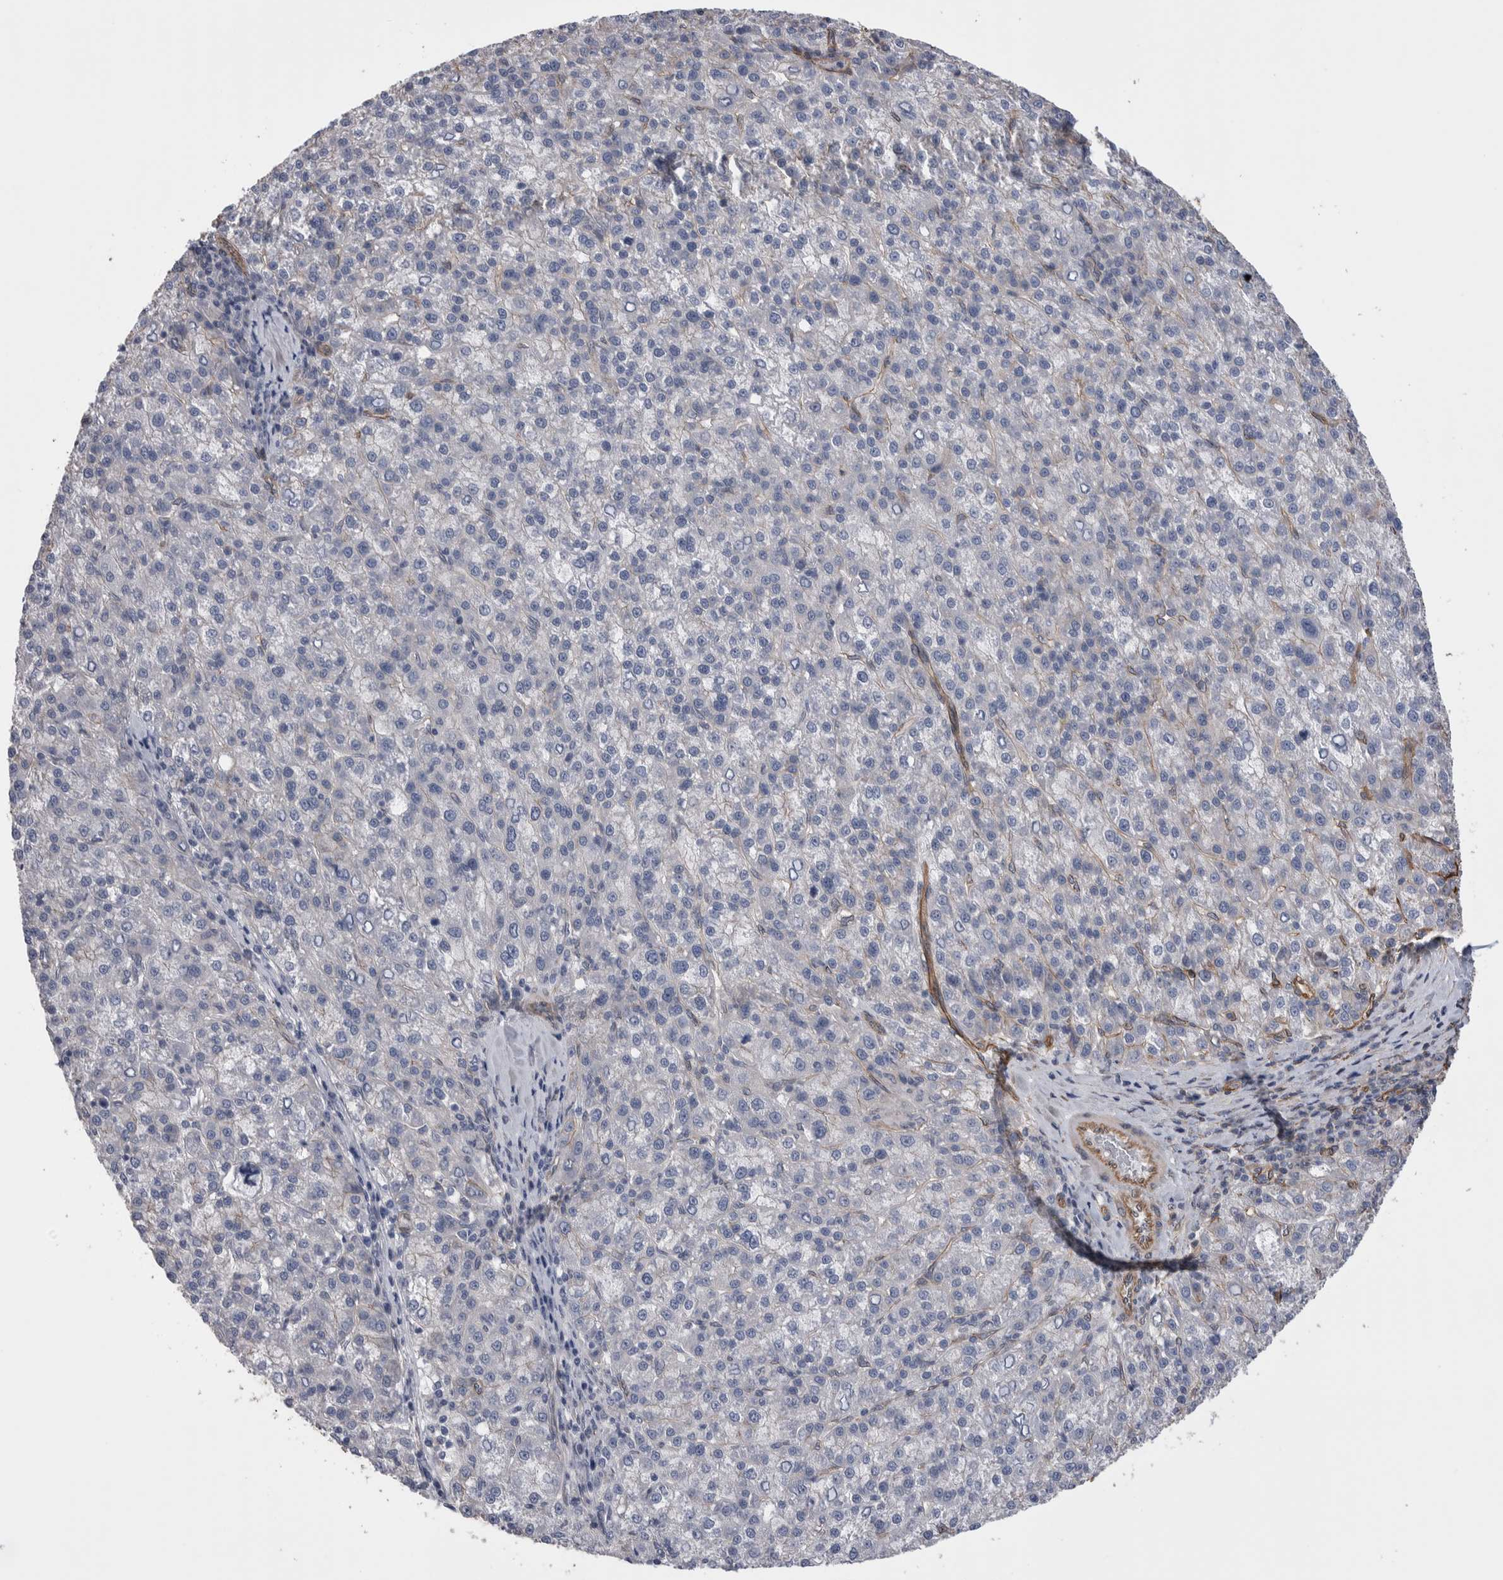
{"staining": {"intensity": "negative", "quantity": "none", "location": "none"}, "tissue": "liver cancer", "cell_type": "Tumor cells", "image_type": "cancer", "snomed": [{"axis": "morphology", "description": "Carcinoma, Hepatocellular, NOS"}, {"axis": "topography", "description": "Liver"}], "caption": "Immunohistochemistry (IHC) of hepatocellular carcinoma (liver) reveals no staining in tumor cells. The staining is performed using DAB brown chromogen with nuclei counter-stained in using hematoxylin.", "gene": "KIF12", "patient": {"sex": "female", "age": 58}}